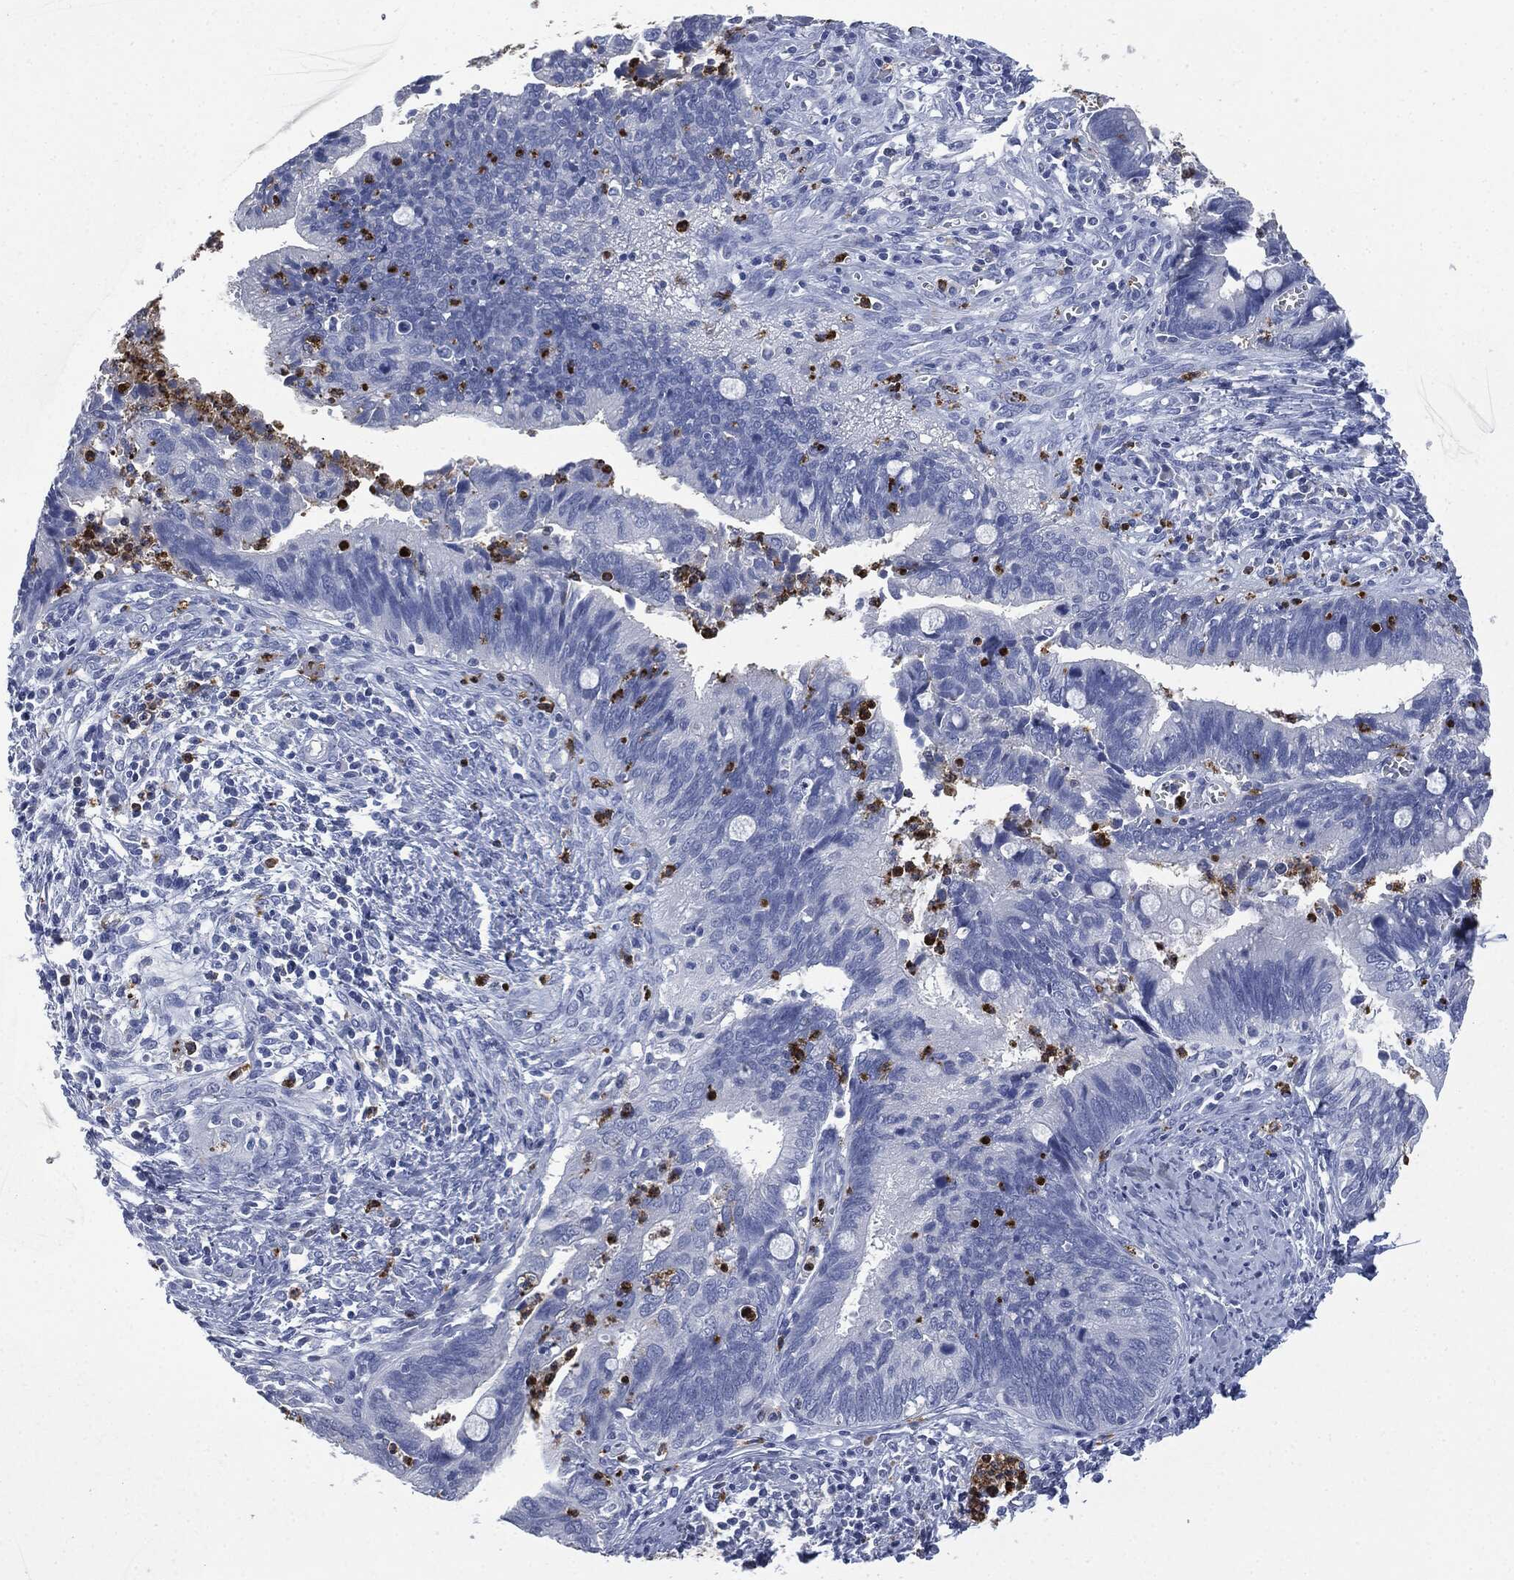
{"staining": {"intensity": "negative", "quantity": "none", "location": "none"}, "tissue": "cervical cancer", "cell_type": "Tumor cells", "image_type": "cancer", "snomed": [{"axis": "morphology", "description": "Adenocarcinoma, NOS"}, {"axis": "topography", "description": "Cervix"}], "caption": "Immunohistochemistry (IHC) image of cervical cancer stained for a protein (brown), which shows no staining in tumor cells. (DAB immunohistochemistry (IHC) visualized using brightfield microscopy, high magnification).", "gene": "CEACAM8", "patient": {"sex": "female", "age": 42}}